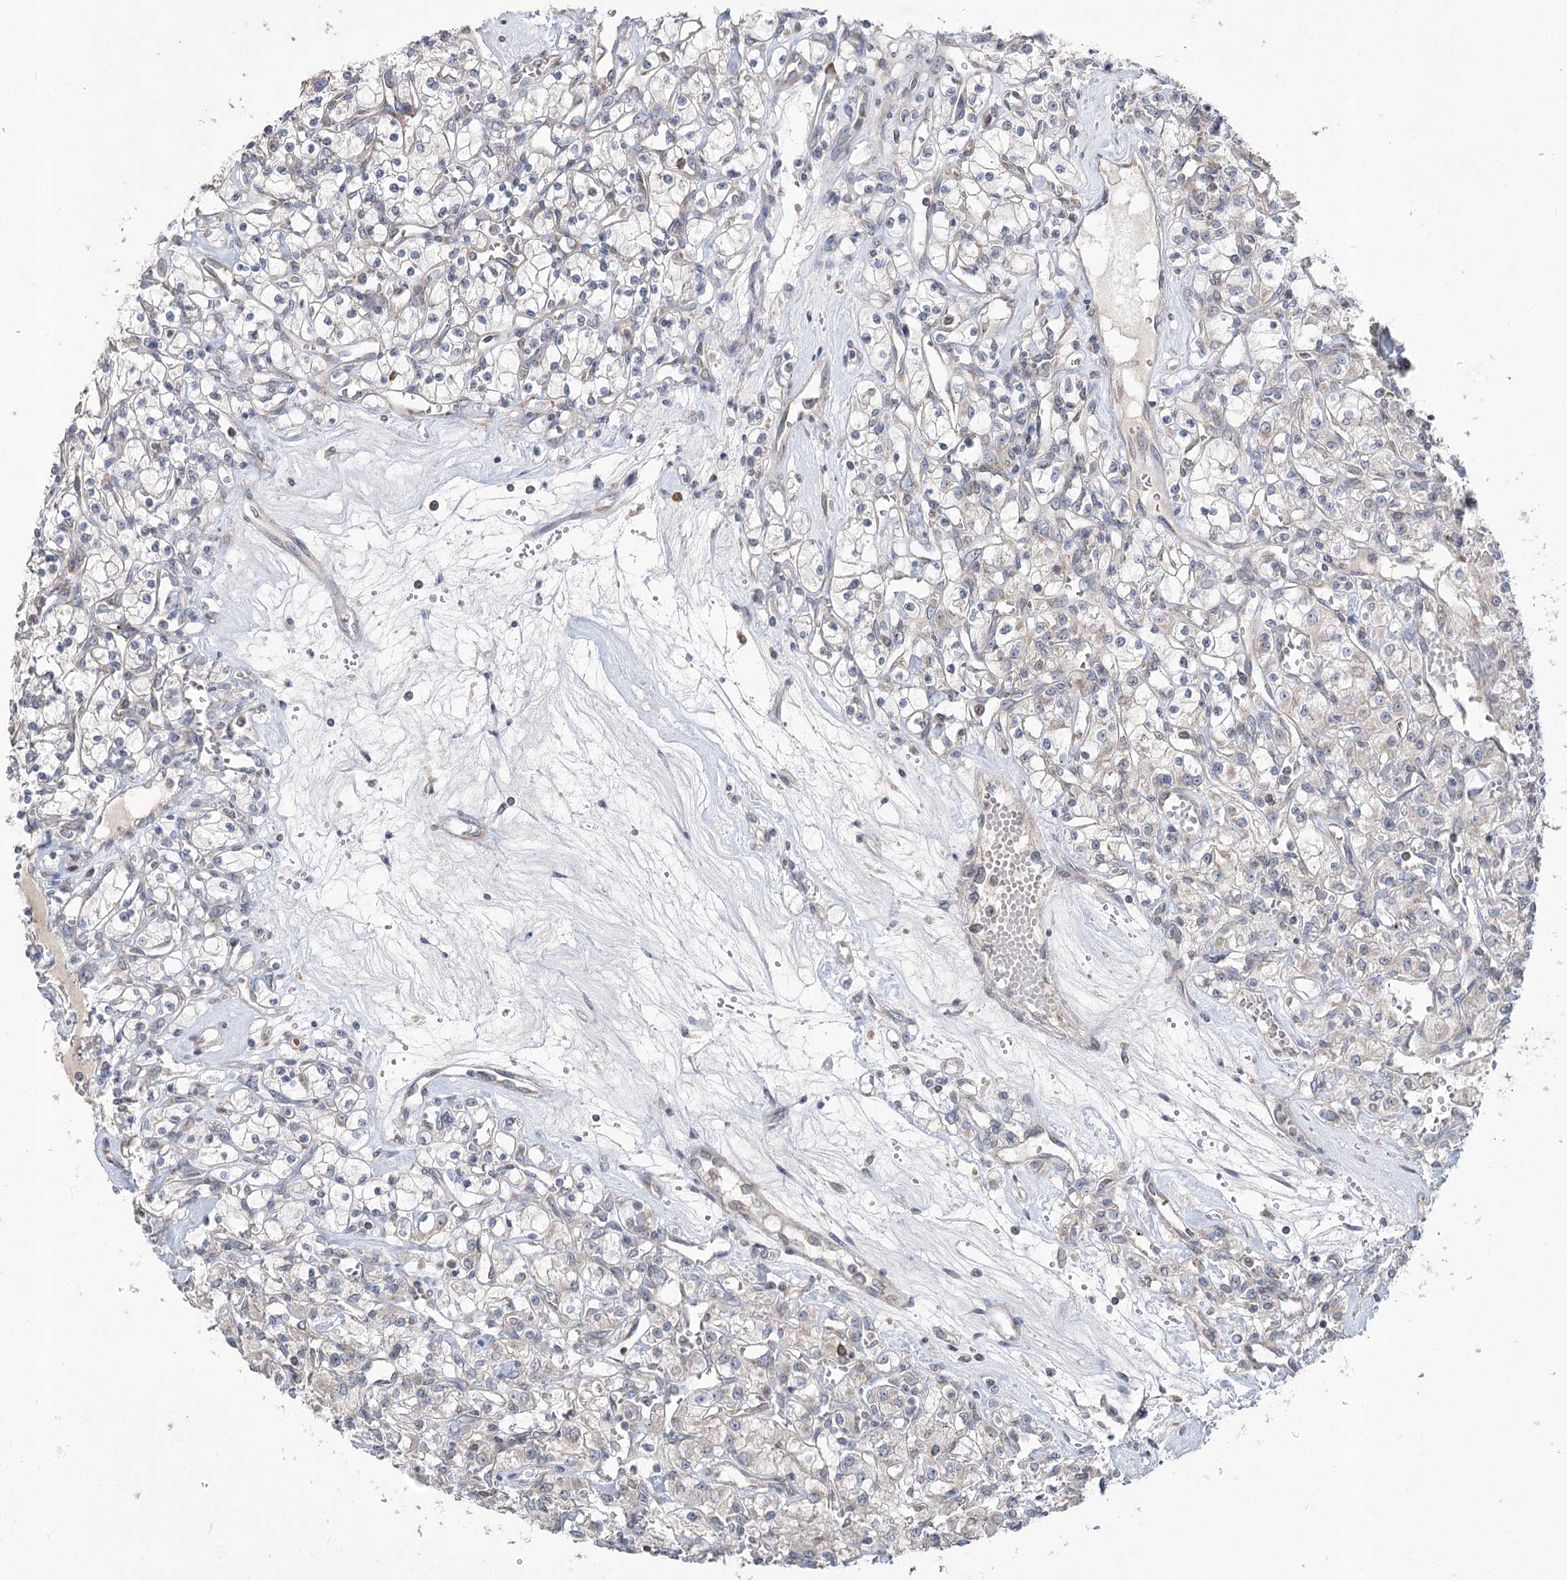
{"staining": {"intensity": "negative", "quantity": "none", "location": "none"}, "tissue": "renal cancer", "cell_type": "Tumor cells", "image_type": "cancer", "snomed": [{"axis": "morphology", "description": "Adenocarcinoma, NOS"}, {"axis": "topography", "description": "Kidney"}], "caption": "Immunohistochemical staining of adenocarcinoma (renal) exhibits no significant positivity in tumor cells.", "gene": "STT3B", "patient": {"sex": "female", "age": 59}}